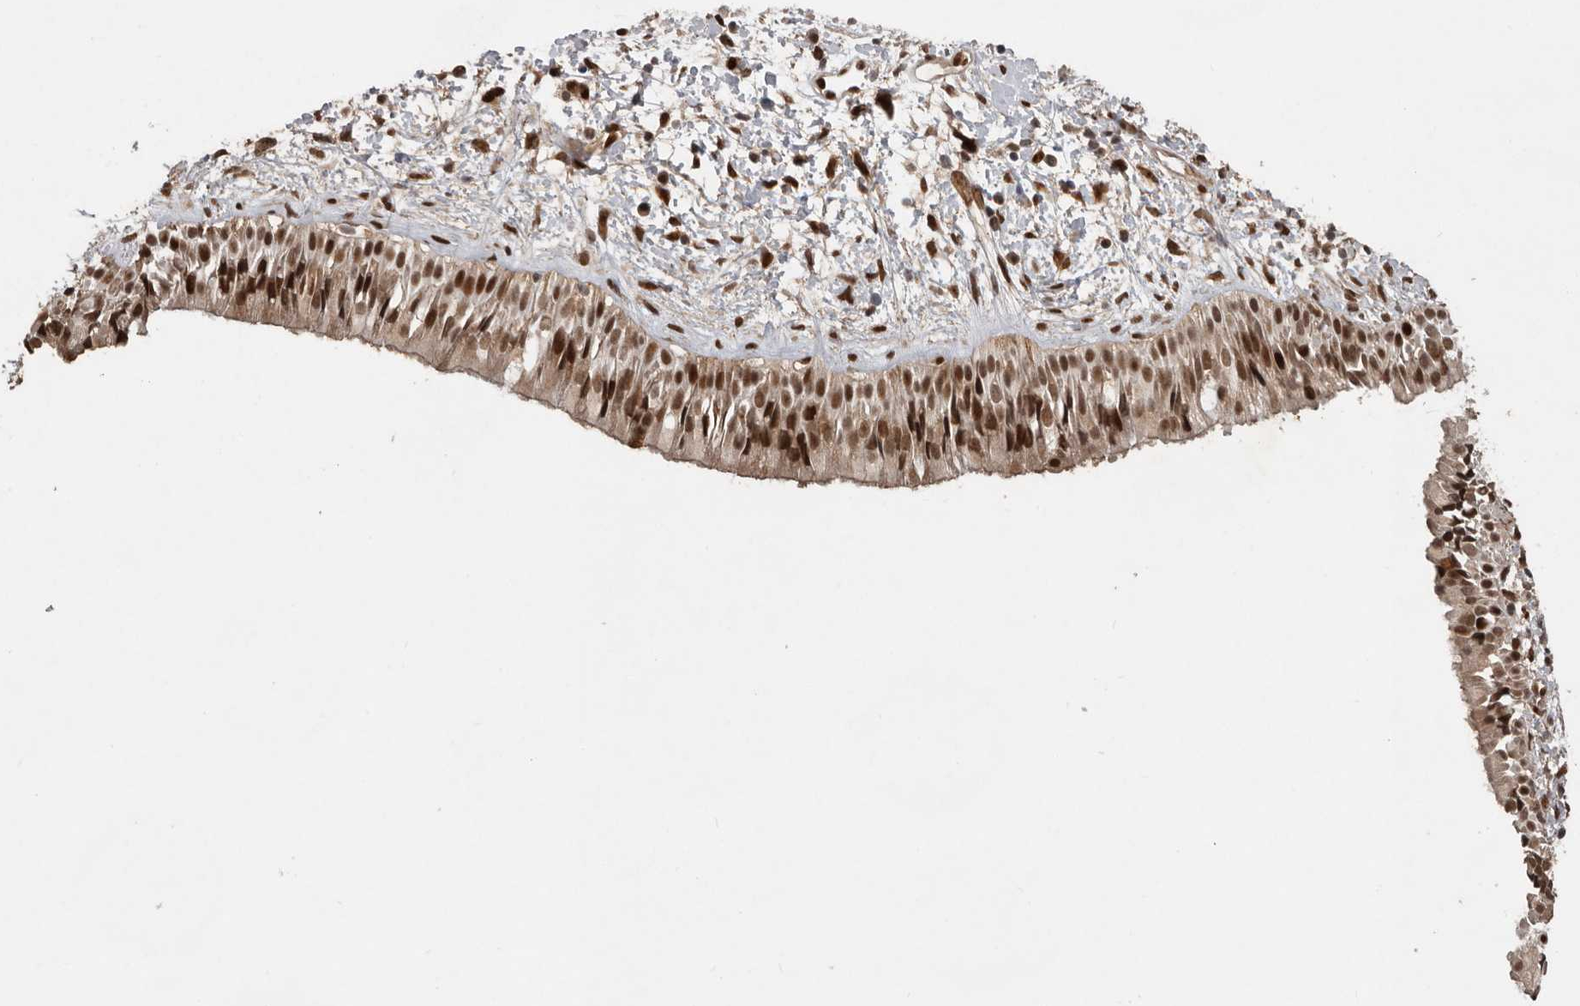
{"staining": {"intensity": "strong", "quantity": ">75%", "location": "cytoplasmic/membranous,nuclear"}, "tissue": "nasopharynx", "cell_type": "Respiratory epithelial cells", "image_type": "normal", "snomed": [{"axis": "morphology", "description": "Normal tissue, NOS"}, {"axis": "topography", "description": "Nasopharynx"}], "caption": "IHC micrograph of normal nasopharynx: nasopharynx stained using immunohistochemistry (IHC) reveals high levels of strong protein expression localized specifically in the cytoplasmic/membranous,nuclear of respiratory epithelial cells, appearing as a cytoplasmic/membranous,nuclear brown color.", "gene": "CDC27", "patient": {"sex": "male", "age": 22}}